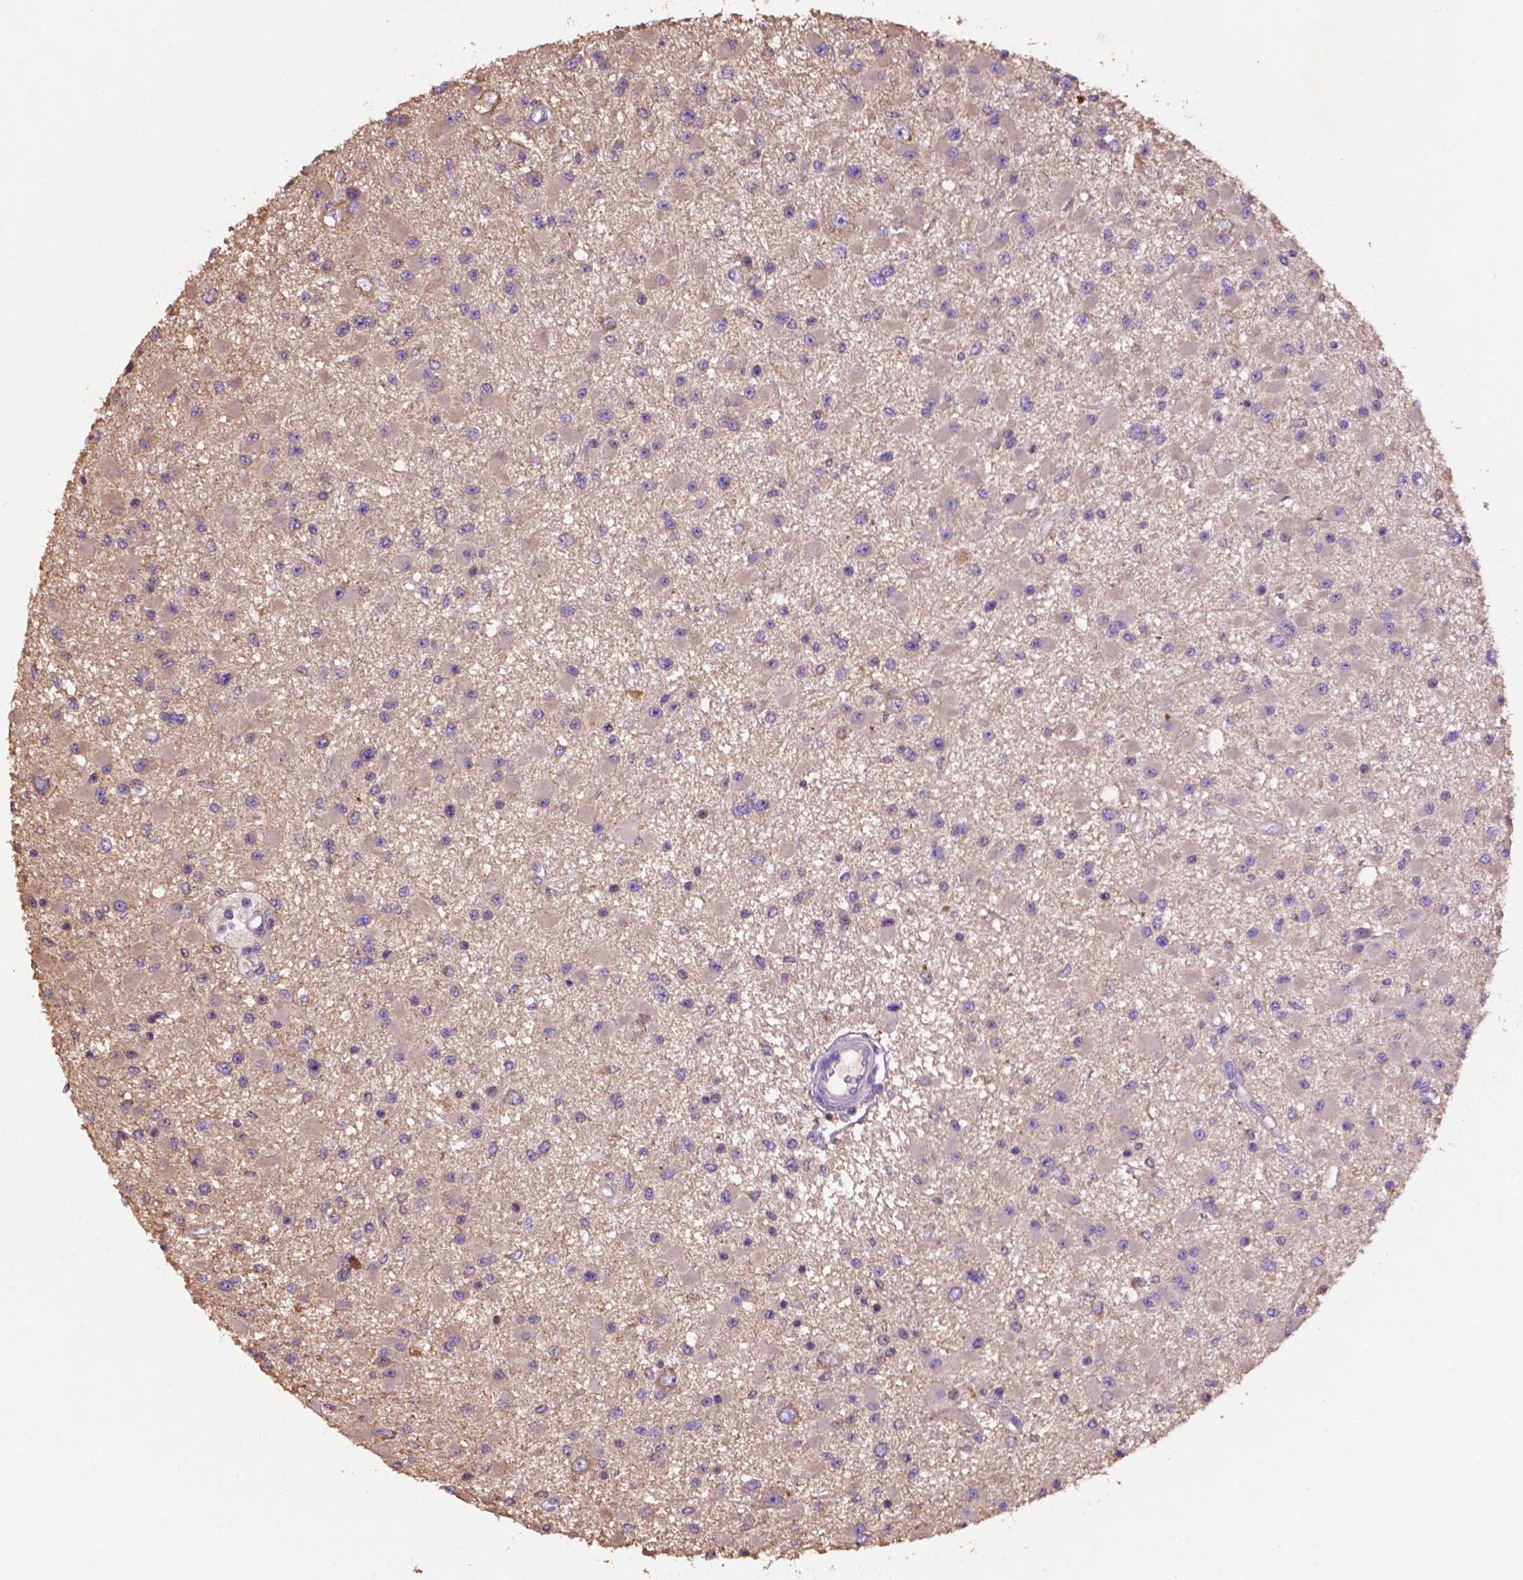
{"staining": {"intensity": "negative", "quantity": "none", "location": "none"}, "tissue": "glioma", "cell_type": "Tumor cells", "image_type": "cancer", "snomed": [{"axis": "morphology", "description": "Glioma, malignant, High grade"}, {"axis": "topography", "description": "Brain"}], "caption": "Immunohistochemical staining of malignant glioma (high-grade) reveals no significant expression in tumor cells.", "gene": "GDPD5", "patient": {"sex": "male", "age": 54}}